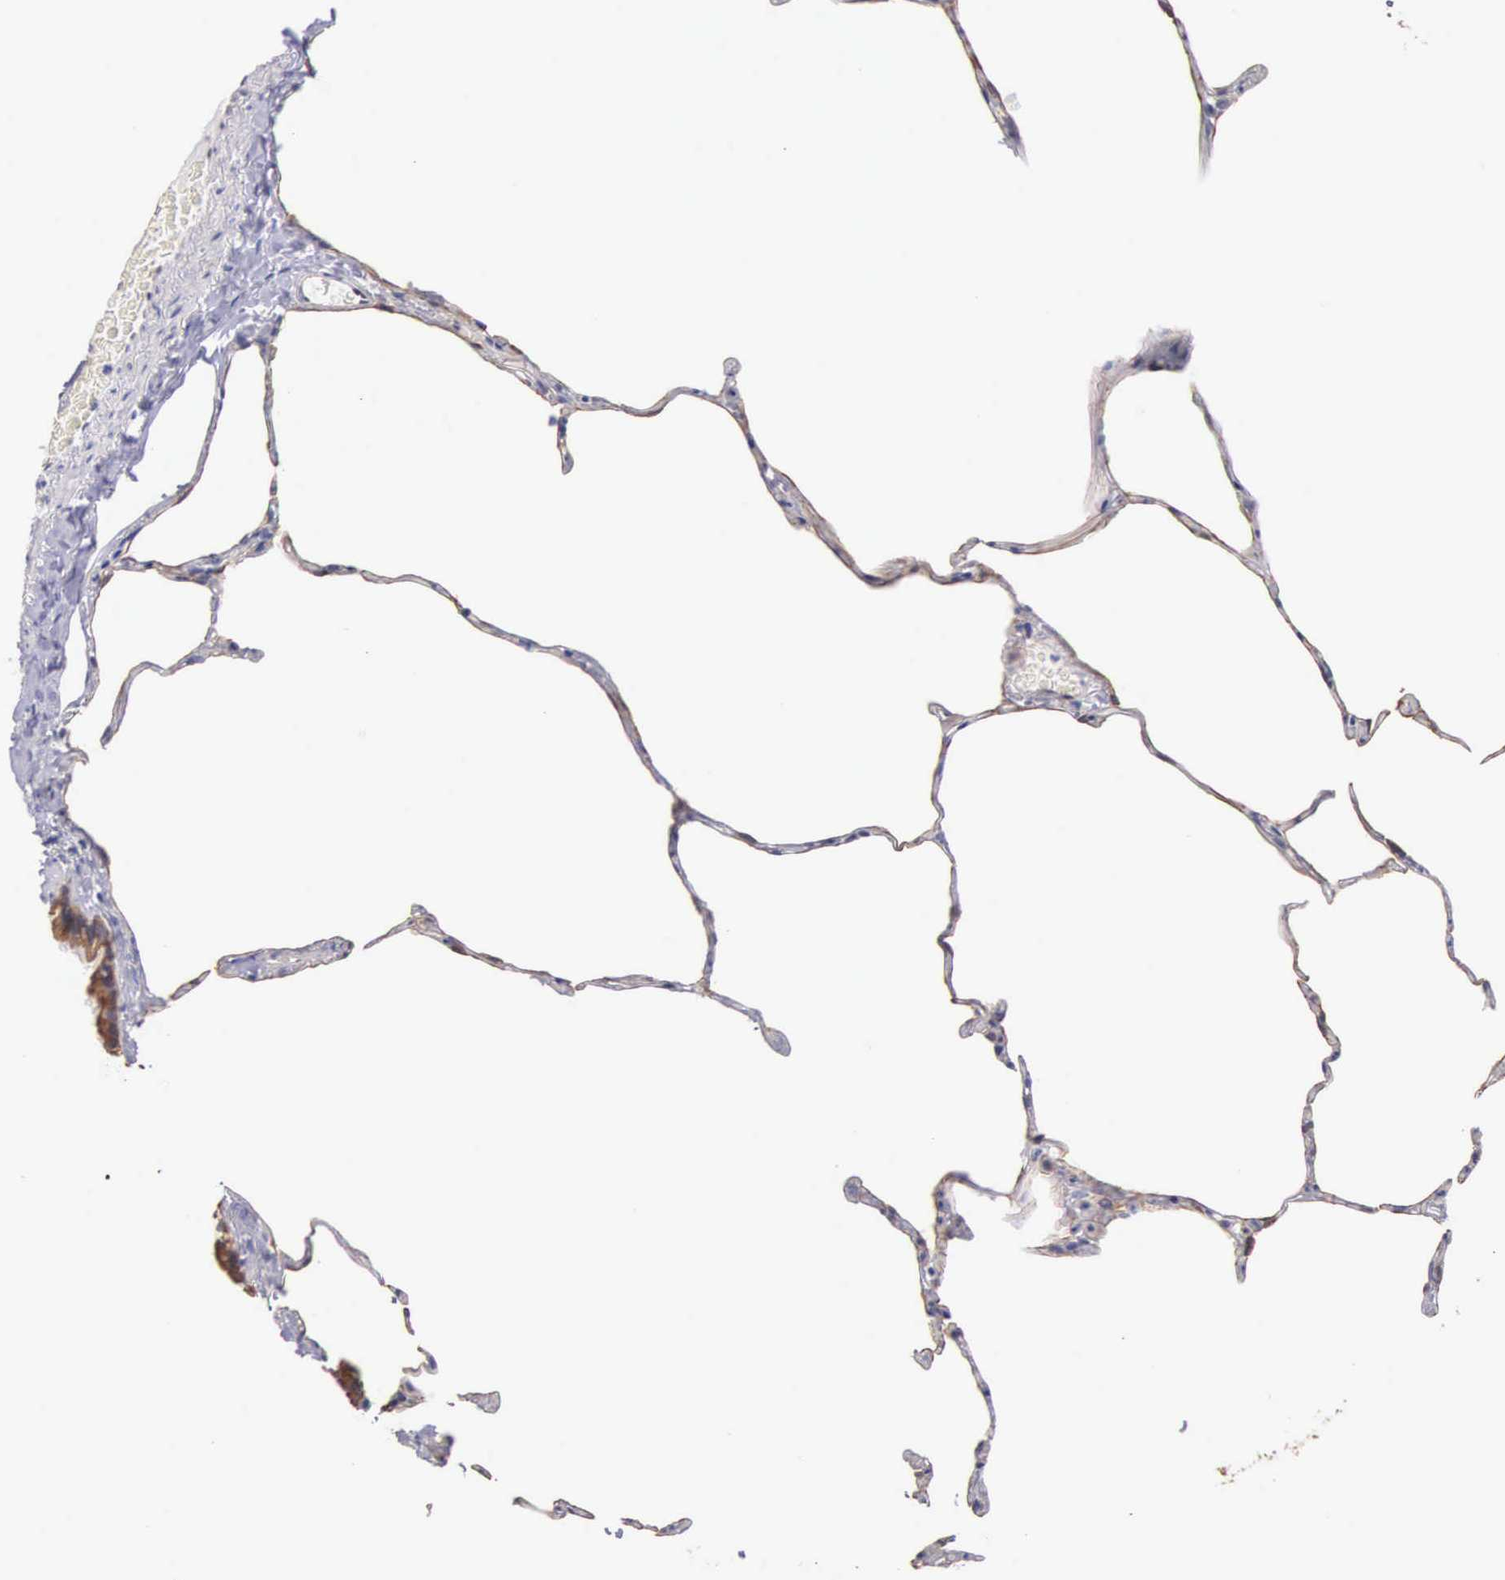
{"staining": {"intensity": "strong", "quantity": ">75%", "location": "cytoplasmic/membranous"}, "tissue": "lung", "cell_type": "Alveolar cells", "image_type": "normal", "snomed": [{"axis": "morphology", "description": "Normal tissue, NOS"}, {"axis": "topography", "description": "Lung"}], "caption": "High-magnification brightfield microscopy of unremarkable lung stained with DAB (3,3'-diaminobenzidine) (brown) and counterstained with hematoxylin (blue). alveolar cells exhibit strong cytoplasmic/membranous staining is present in approximately>75% of cells. (DAB IHC, brown staining for protein, blue staining for nuclei).", "gene": "PIR", "patient": {"sex": "female", "age": 75}}